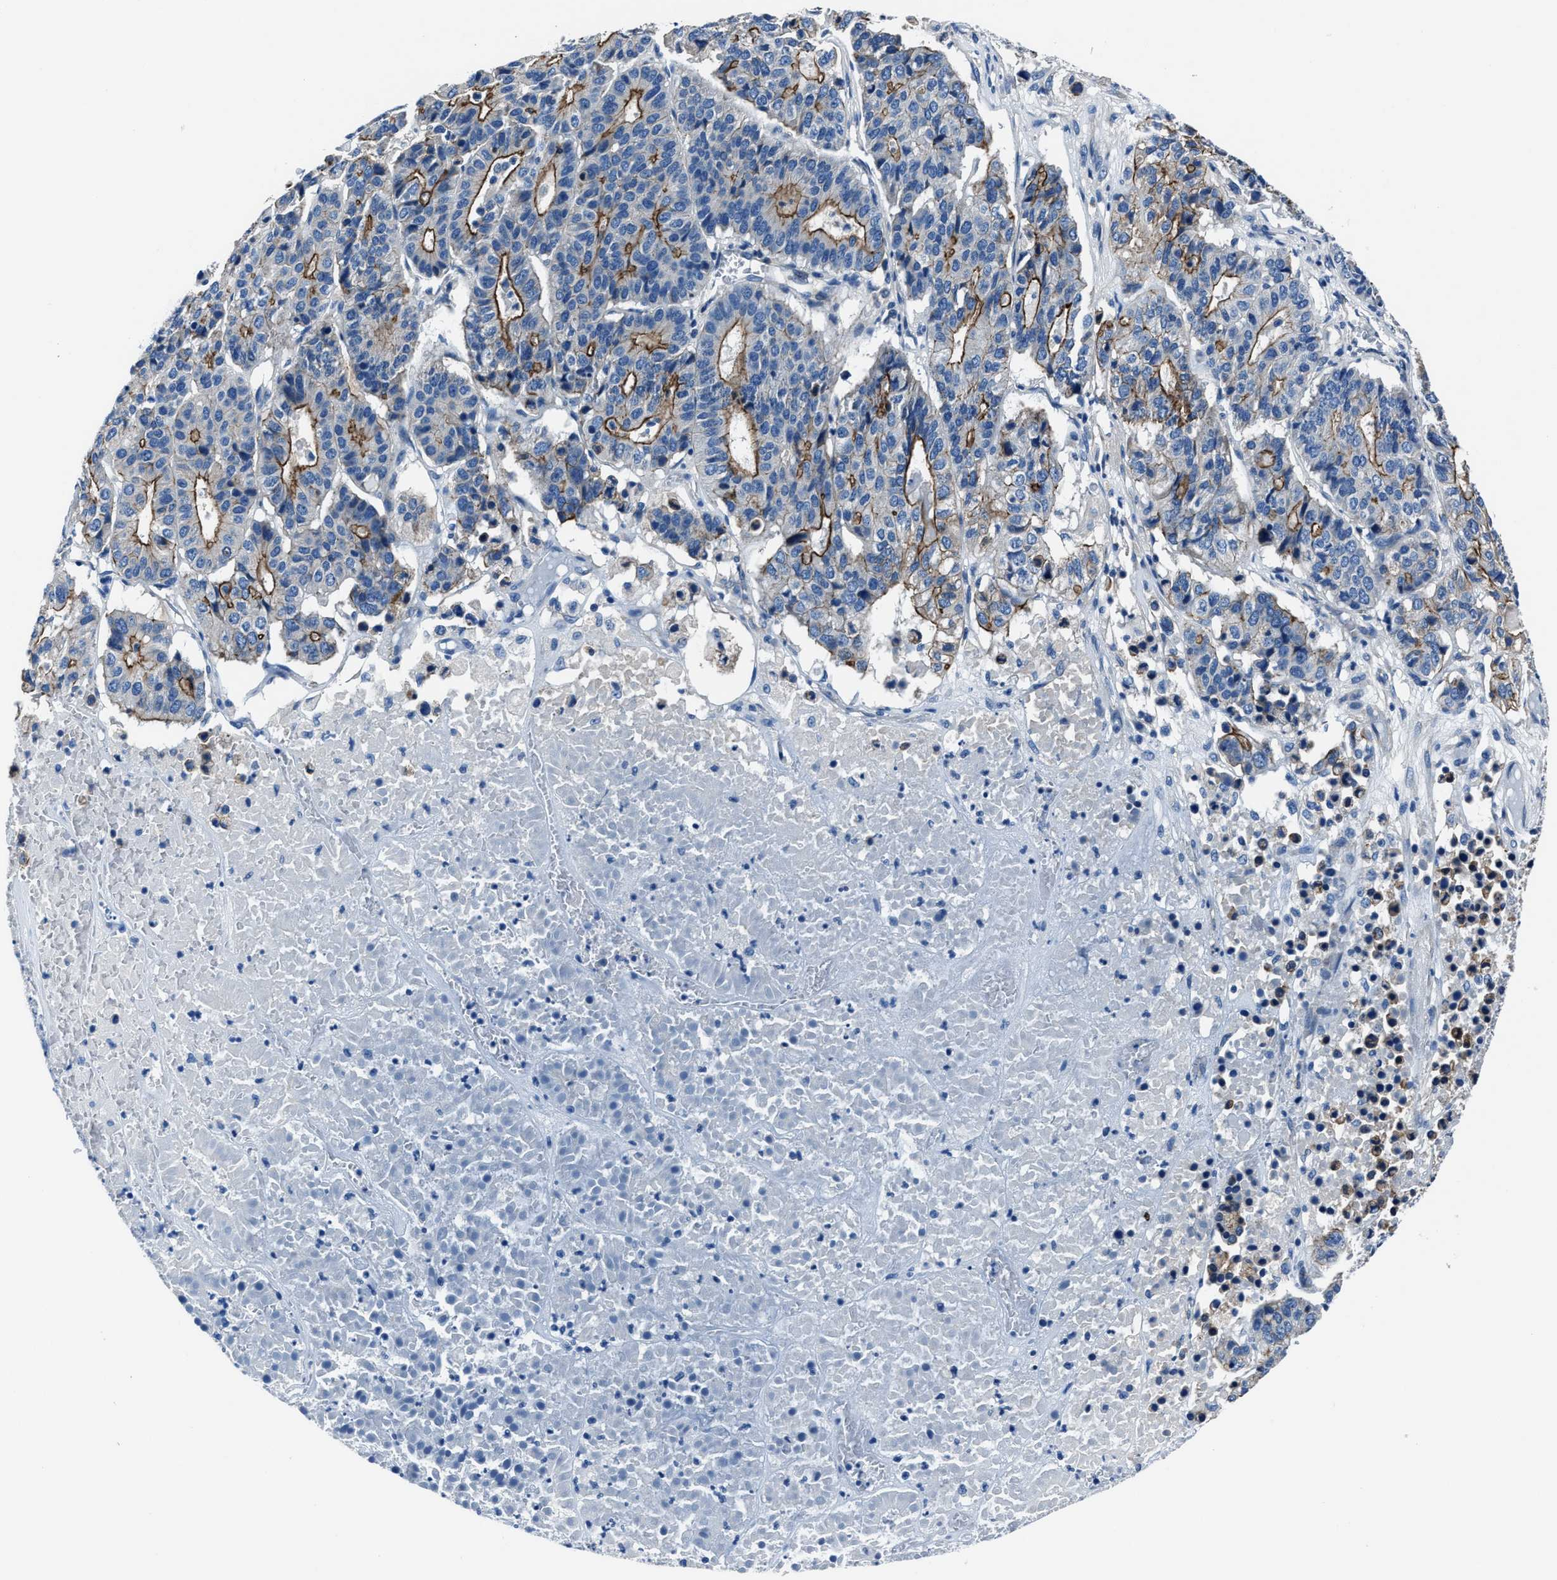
{"staining": {"intensity": "moderate", "quantity": ">75%", "location": "cytoplasmic/membranous"}, "tissue": "pancreatic cancer", "cell_type": "Tumor cells", "image_type": "cancer", "snomed": [{"axis": "morphology", "description": "Adenocarcinoma, NOS"}, {"axis": "topography", "description": "Pancreas"}], "caption": "Immunohistochemical staining of human pancreatic cancer (adenocarcinoma) shows moderate cytoplasmic/membranous protein expression in about >75% of tumor cells.", "gene": "LMO7", "patient": {"sex": "male", "age": 50}}